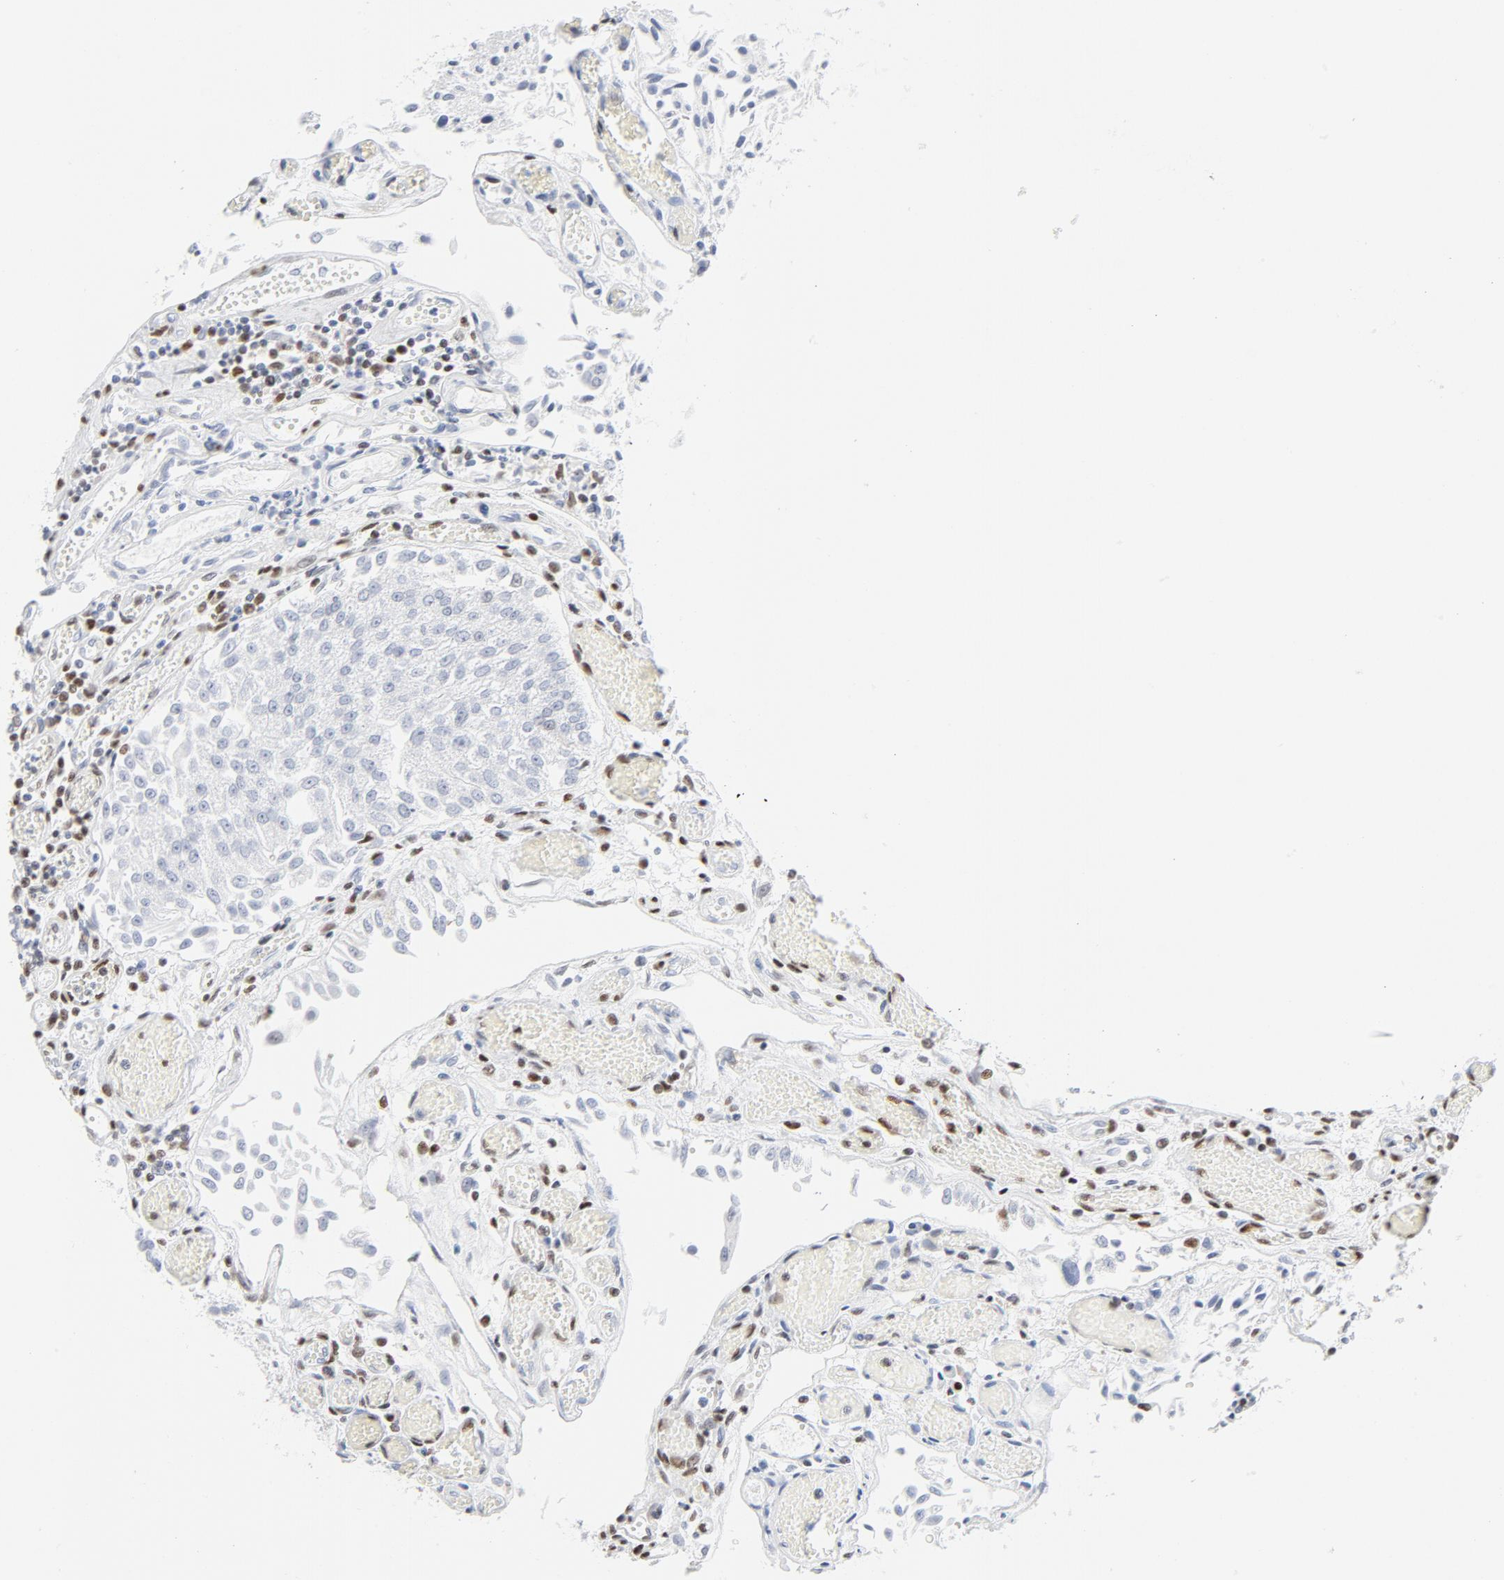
{"staining": {"intensity": "moderate", "quantity": "<25%", "location": "nuclear"}, "tissue": "urothelial cancer", "cell_type": "Tumor cells", "image_type": "cancer", "snomed": [{"axis": "morphology", "description": "Urothelial carcinoma, Low grade"}, {"axis": "topography", "description": "Urinary bladder"}], "caption": "A high-resolution histopathology image shows immunohistochemistry staining of urothelial cancer, which shows moderate nuclear expression in approximately <25% of tumor cells. The protein is stained brown, and the nuclei are stained in blue (DAB (3,3'-diaminobenzidine) IHC with brightfield microscopy, high magnification).", "gene": "ATF2", "patient": {"sex": "male", "age": 86}}